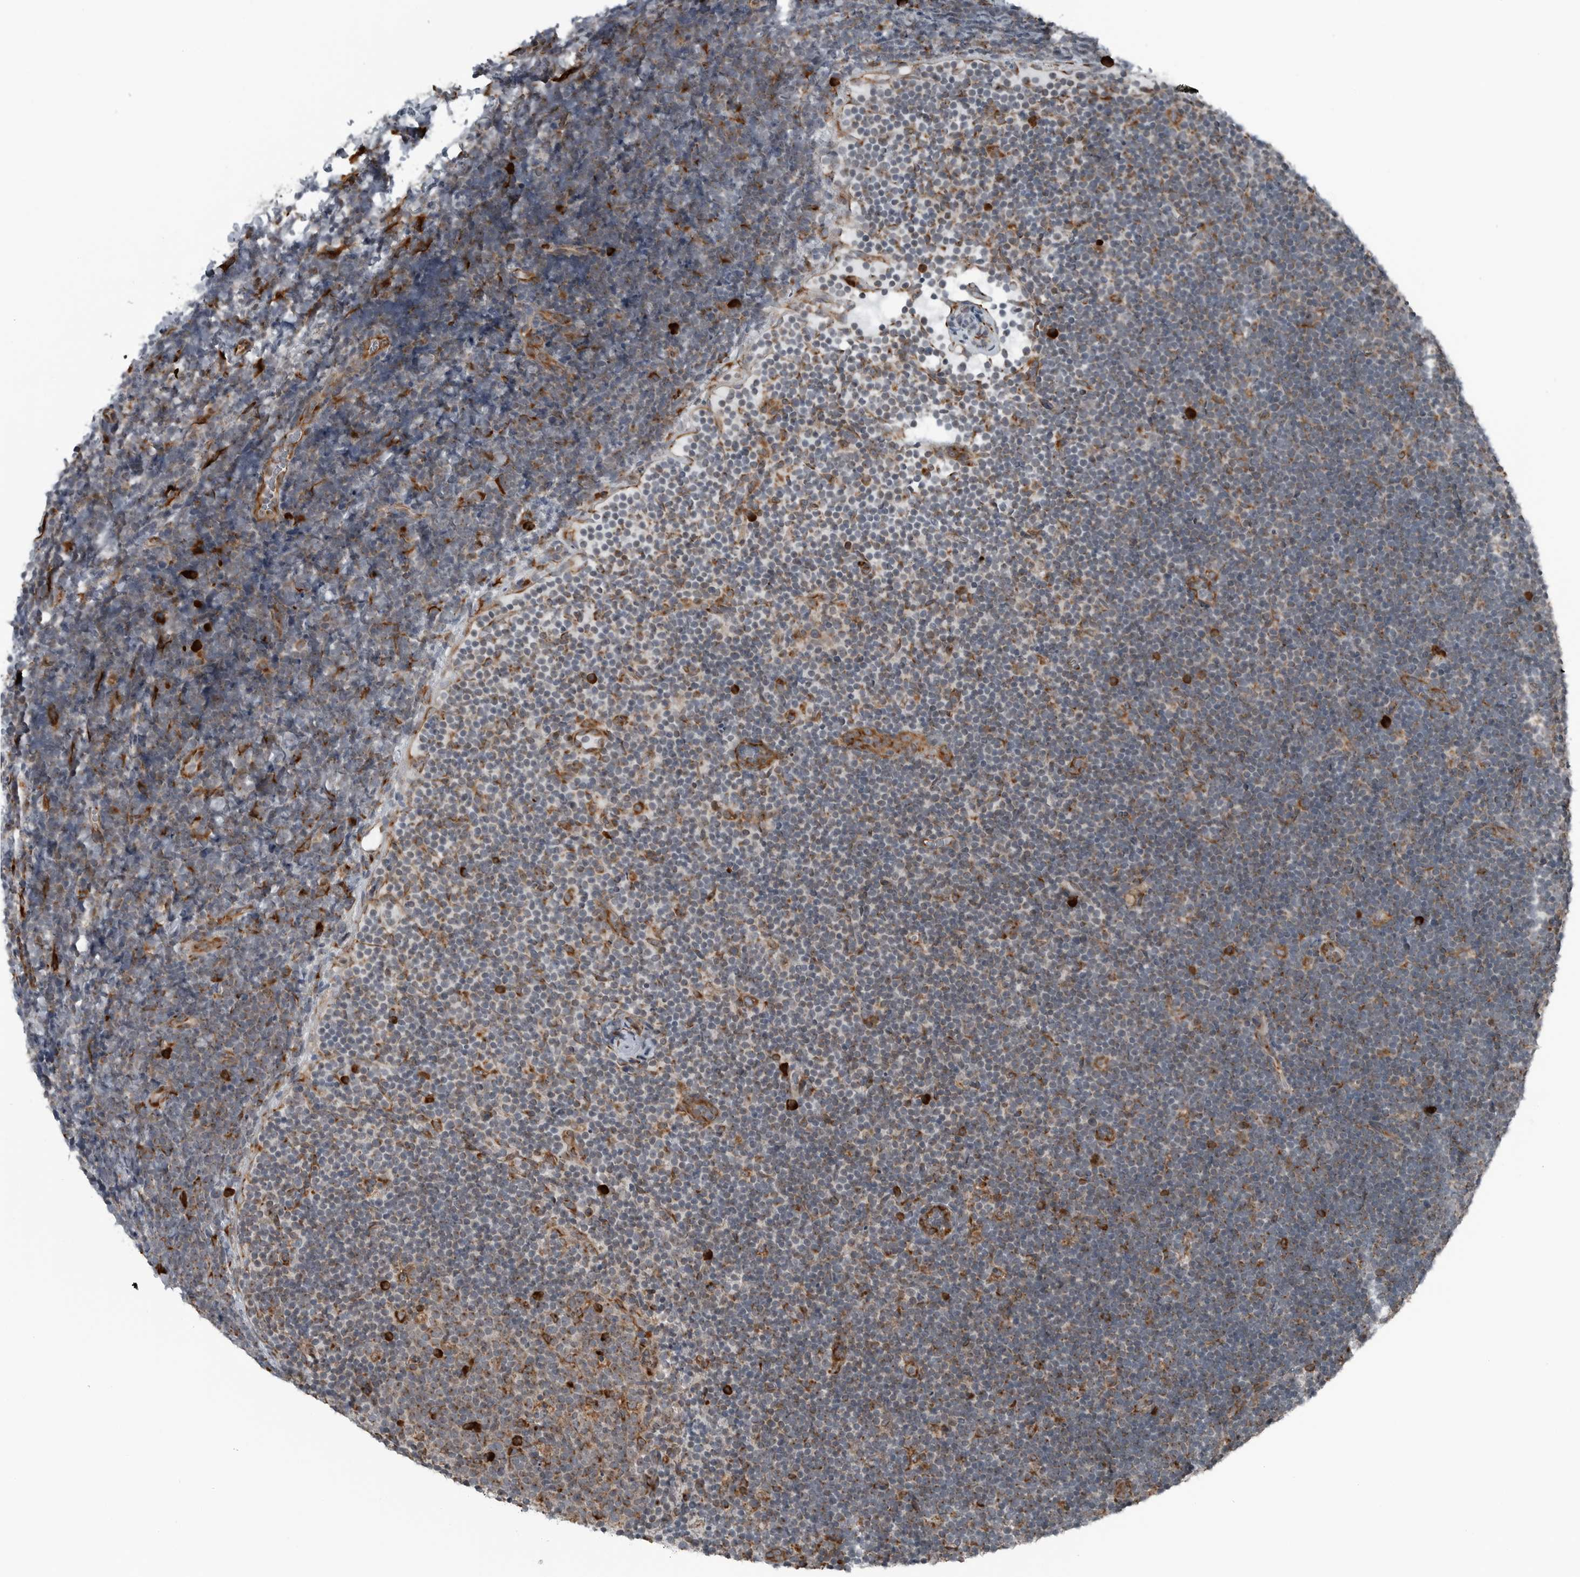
{"staining": {"intensity": "negative", "quantity": "none", "location": "none"}, "tissue": "lymphoma", "cell_type": "Tumor cells", "image_type": "cancer", "snomed": [{"axis": "morphology", "description": "Malignant lymphoma, non-Hodgkin's type, High grade"}, {"axis": "topography", "description": "Lymph node"}], "caption": "Human lymphoma stained for a protein using immunohistochemistry exhibits no expression in tumor cells.", "gene": "CEP85", "patient": {"sex": "male", "age": 13}}